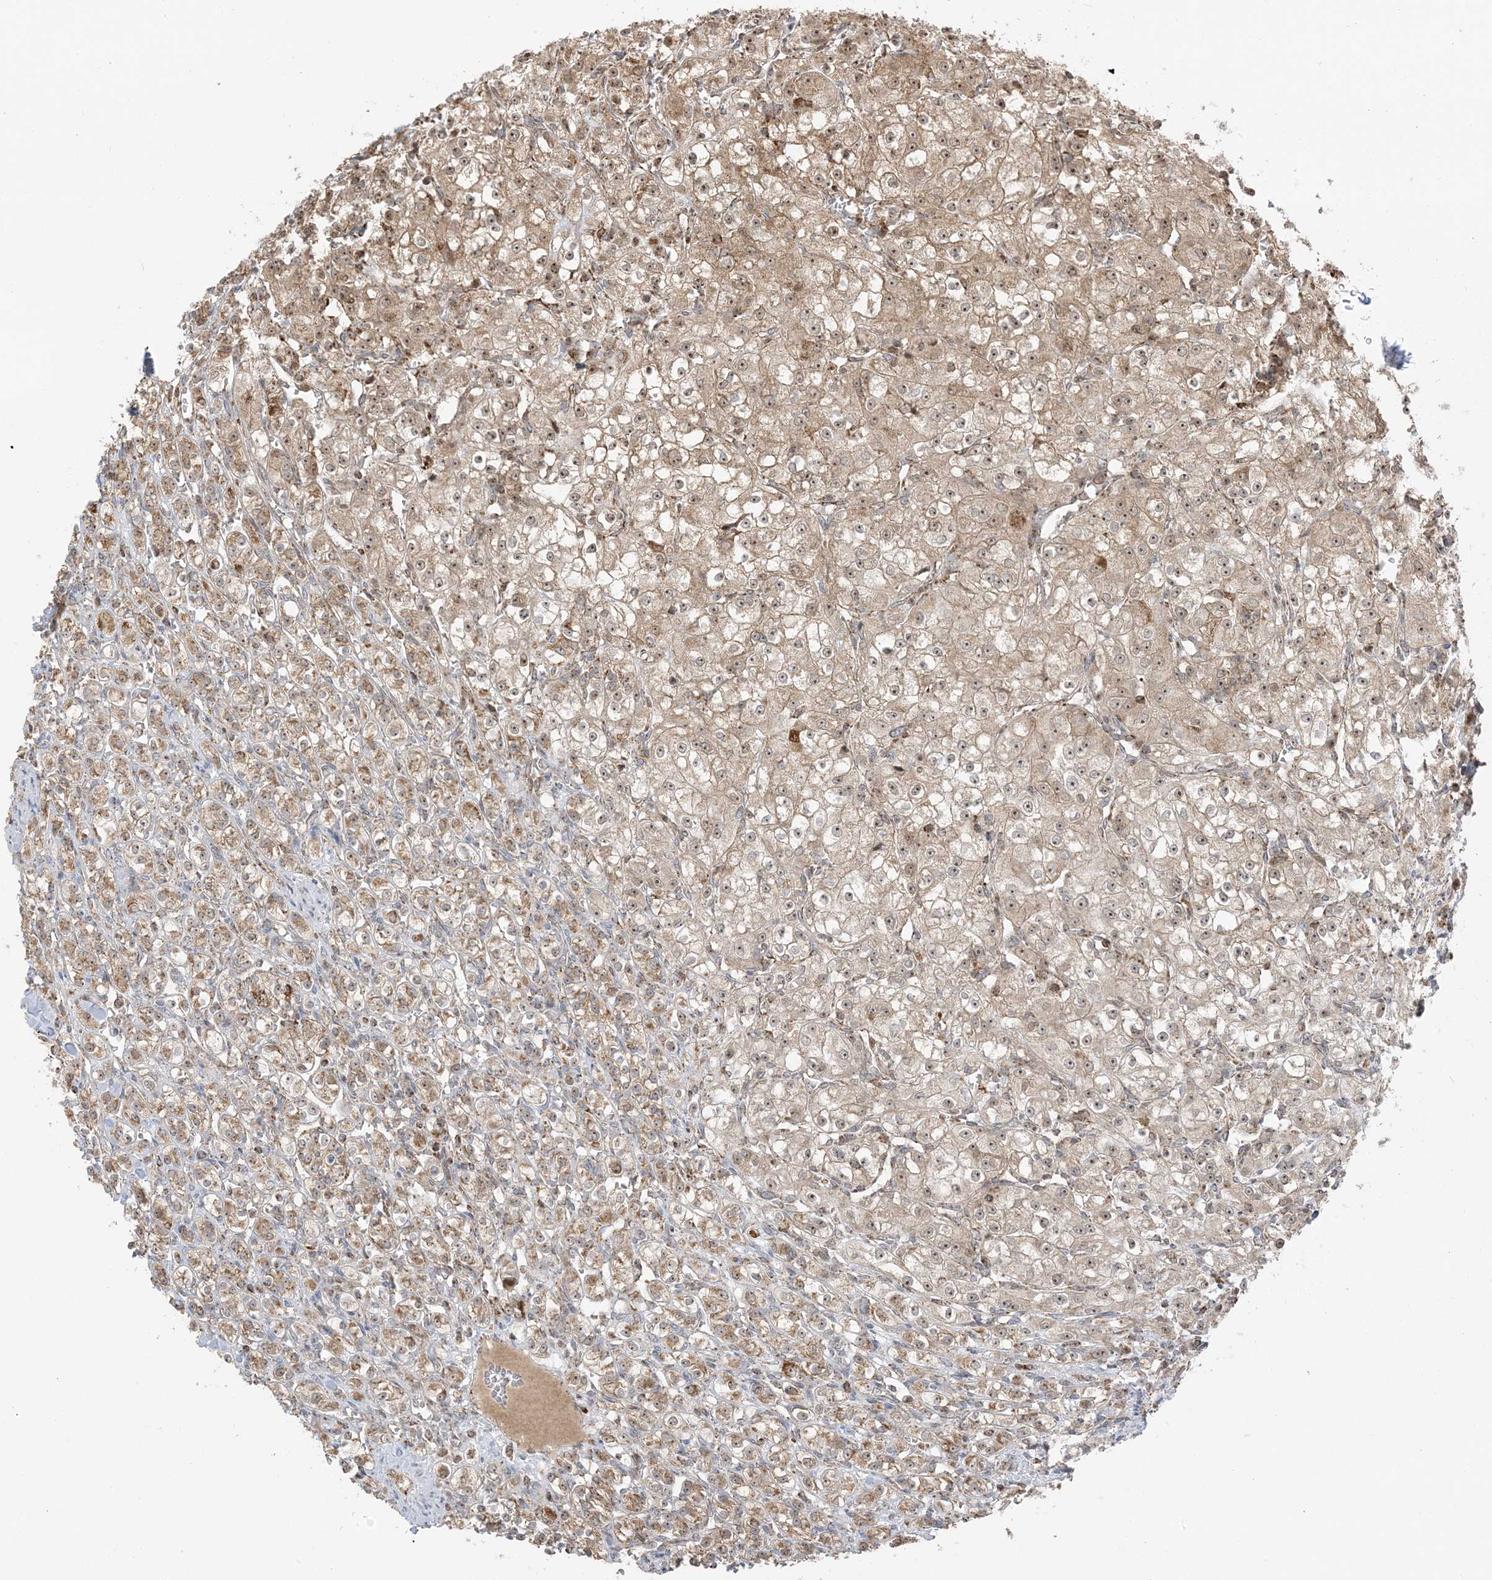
{"staining": {"intensity": "moderate", "quantity": ">75%", "location": "cytoplasmic/membranous,nuclear"}, "tissue": "renal cancer", "cell_type": "Tumor cells", "image_type": "cancer", "snomed": [{"axis": "morphology", "description": "Adenocarcinoma, NOS"}, {"axis": "topography", "description": "Kidney"}], "caption": "Moderate cytoplasmic/membranous and nuclear positivity for a protein is present in about >75% of tumor cells of renal cancer using immunohistochemistry.", "gene": "MAPKBP1", "patient": {"sex": "male", "age": 77}}